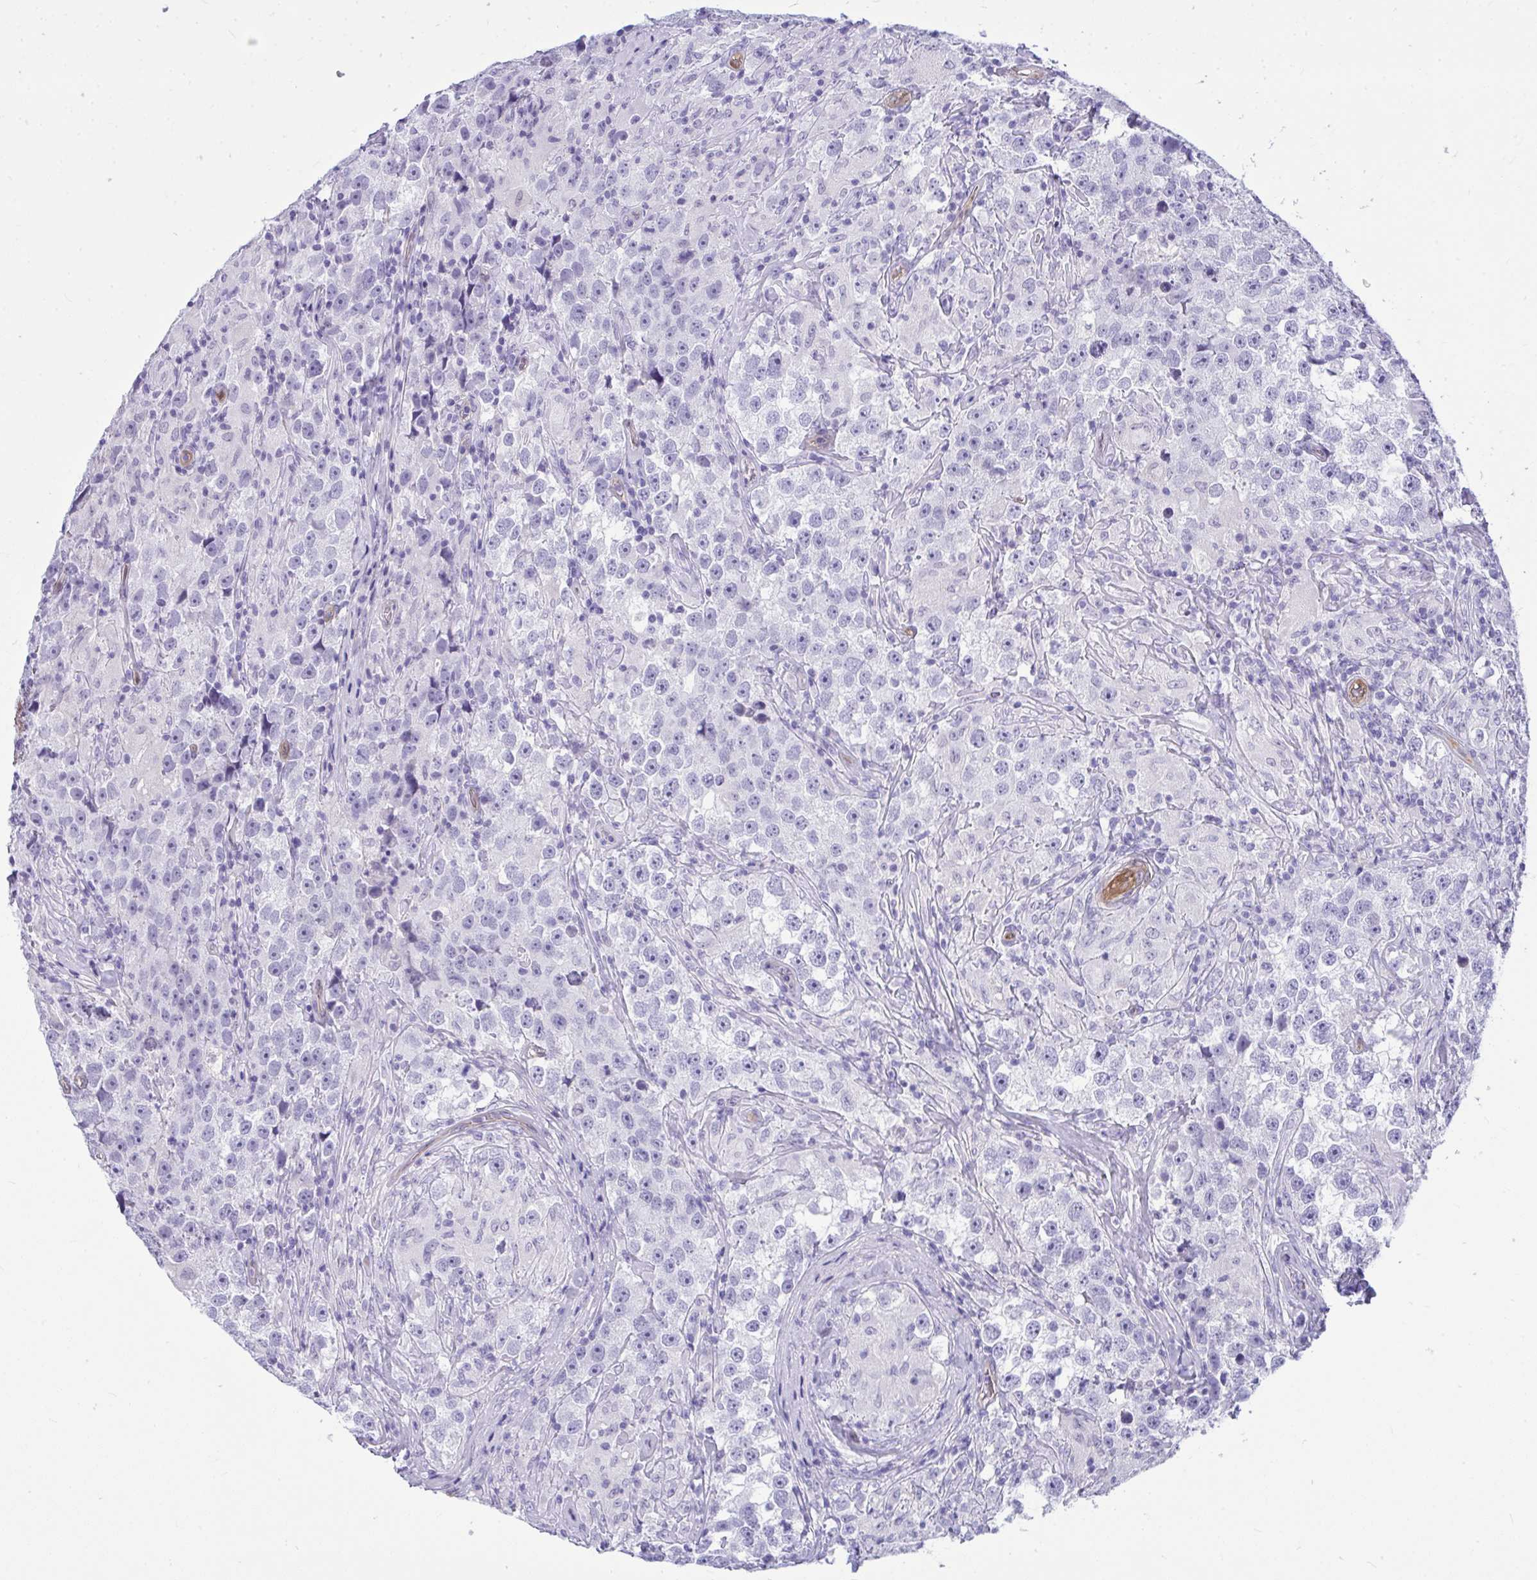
{"staining": {"intensity": "negative", "quantity": "none", "location": "none"}, "tissue": "testis cancer", "cell_type": "Tumor cells", "image_type": "cancer", "snomed": [{"axis": "morphology", "description": "Seminoma, NOS"}, {"axis": "topography", "description": "Testis"}], "caption": "An immunohistochemistry (IHC) photomicrograph of testis seminoma is shown. There is no staining in tumor cells of testis seminoma.", "gene": "LIMS2", "patient": {"sex": "male", "age": 46}}